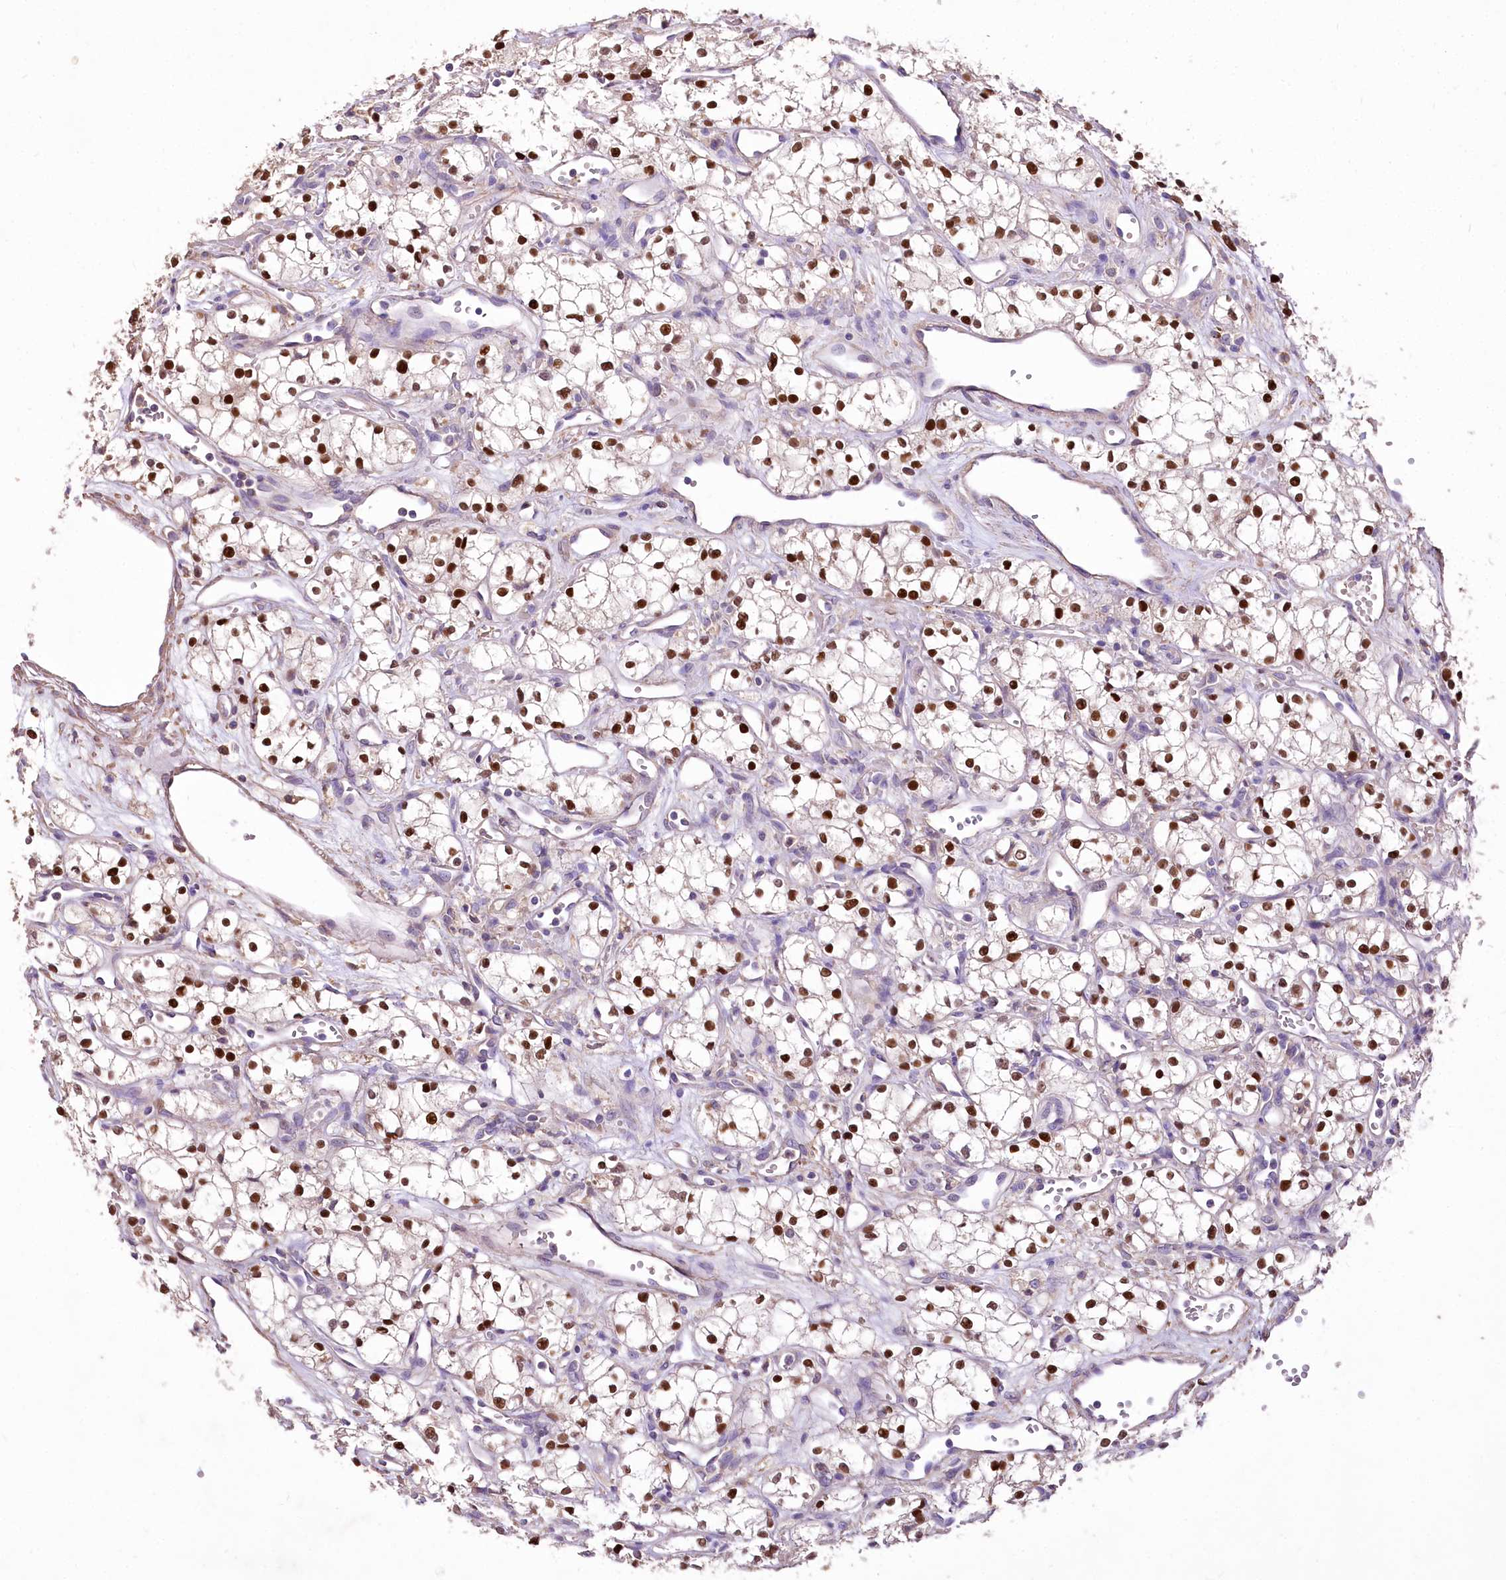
{"staining": {"intensity": "strong", "quantity": ">75%", "location": "nuclear"}, "tissue": "renal cancer", "cell_type": "Tumor cells", "image_type": "cancer", "snomed": [{"axis": "morphology", "description": "Adenocarcinoma, NOS"}, {"axis": "topography", "description": "Kidney"}], "caption": "Protein analysis of adenocarcinoma (renal) tissue shows strong nuclear positivity in approximately >75% of tumor cells. The protein is shown in brown color, while the nuclei are stained blue.", "gene": "PCYOX1L", "patient": {"sex": "male", "age": 59}}